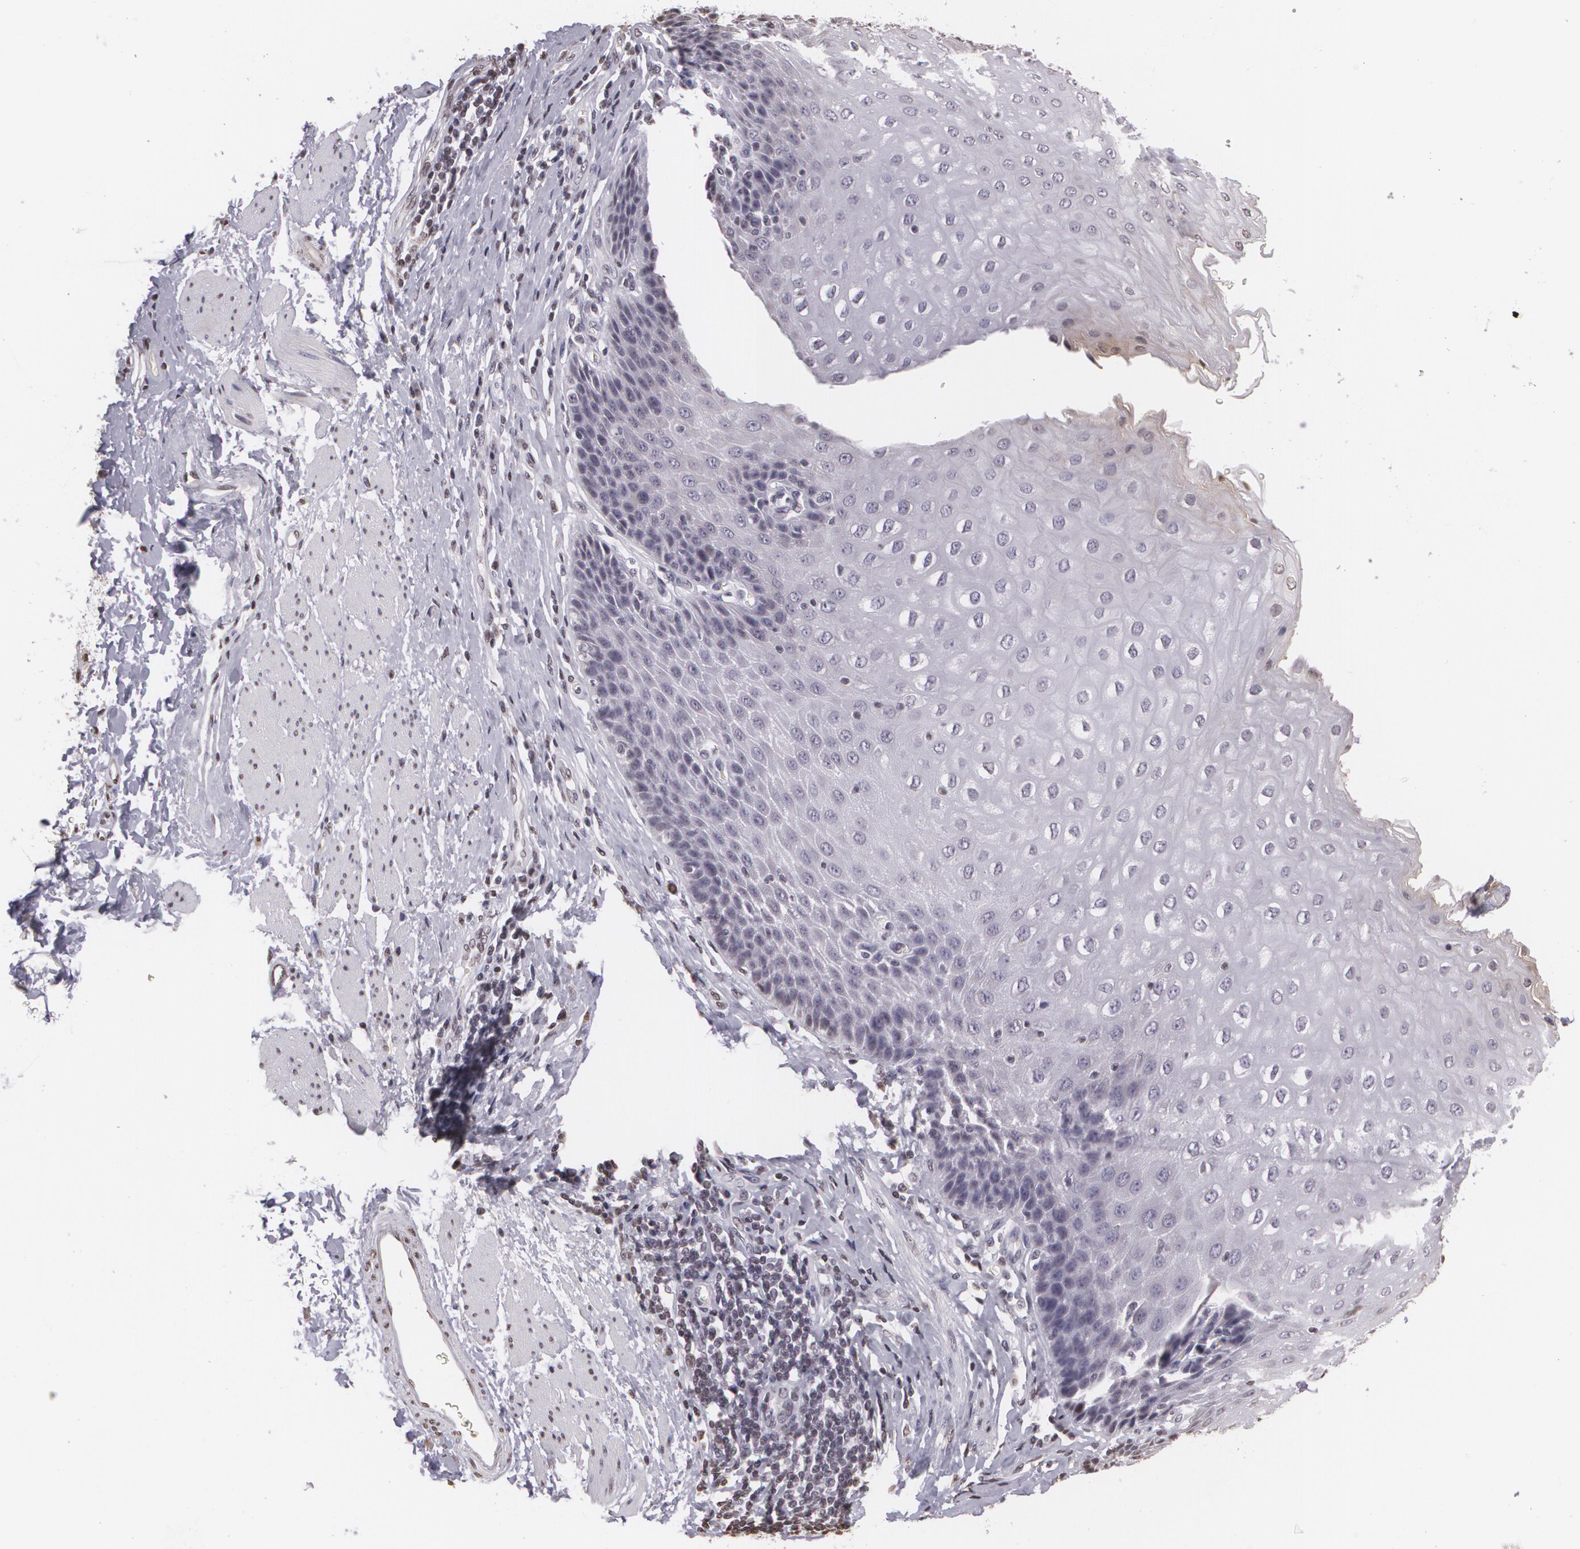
{"staining": {"intensity": "negative", "quantity": "none", "location": "none"}, "tissue": "esophagus", "cell_type": "Squamous epithelial cells", "image_type": "normal", "snomed": [{"axis": "morphology", "description": "Normal tissue, NOS"}, {"axis": "topography", "description": "Esophagus"}], "caption": "This histopathology image is of unremarkable esophagus stained with IHC to label a protein in brown with the nuclei are counter-stained blue. There is no positivity in squamous epithelial cells.", "gene": "MUC1", "patient": {"sex": "female", "age": 61}}